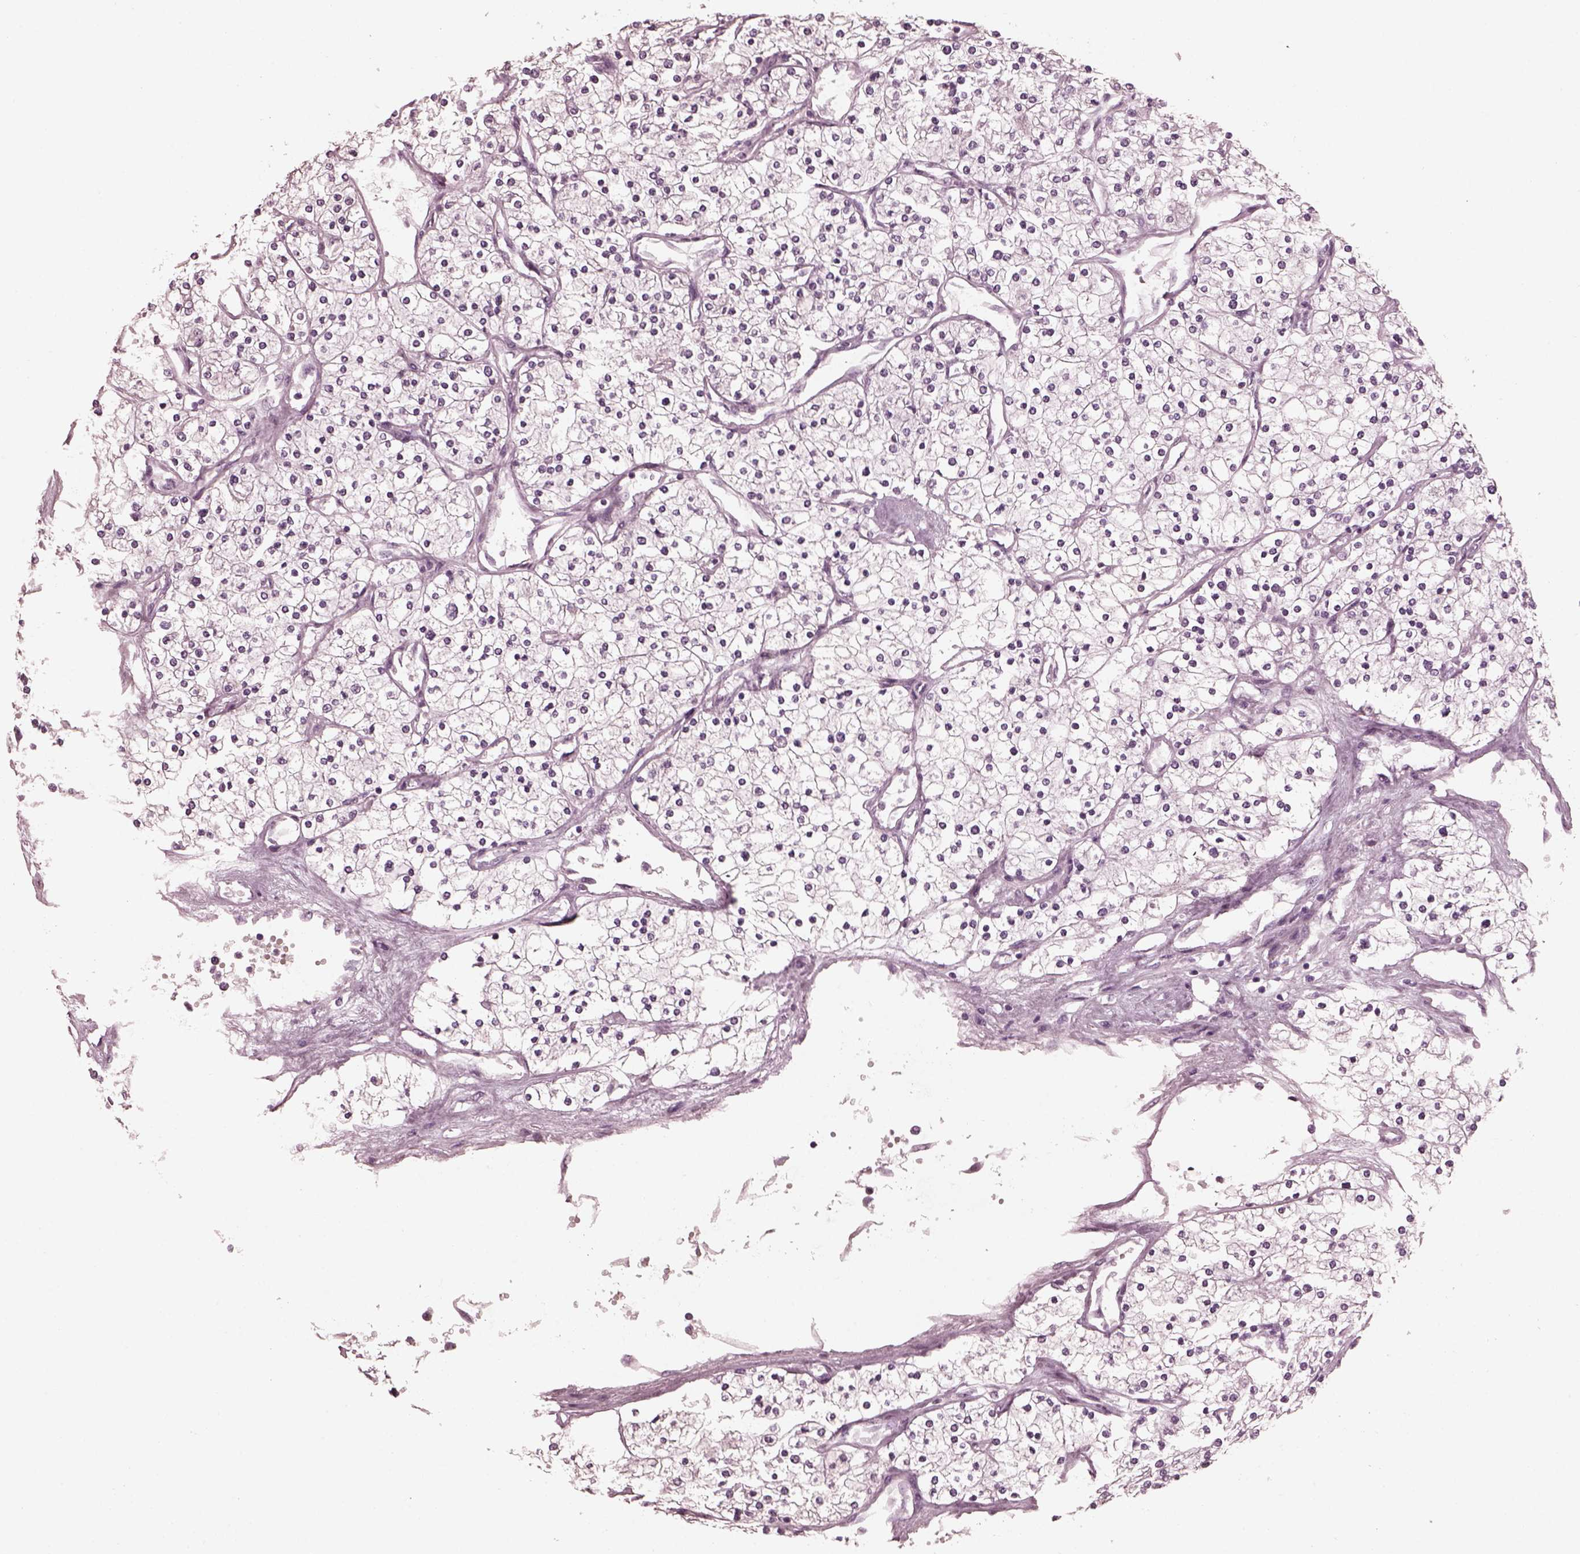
{"staining": {"intensity": "negative", "quantity": "none", "location": "none"}, "tissue": "renal cancer", "cell_type": "Tumor cells", "image_type": "cancer", "snomed": [{"axis": "morphology", "description": "Adenocarcinoma, NOS"}, {"axis": "topography", "description": "Kidney"}], "caption": "High power microscopy image of an immunohistochemistry histopathology image of renal cancer, revealing no significant staining in tumor cells.", "gene": "CGA", "patient": {"sex": "male", "age": 80}}